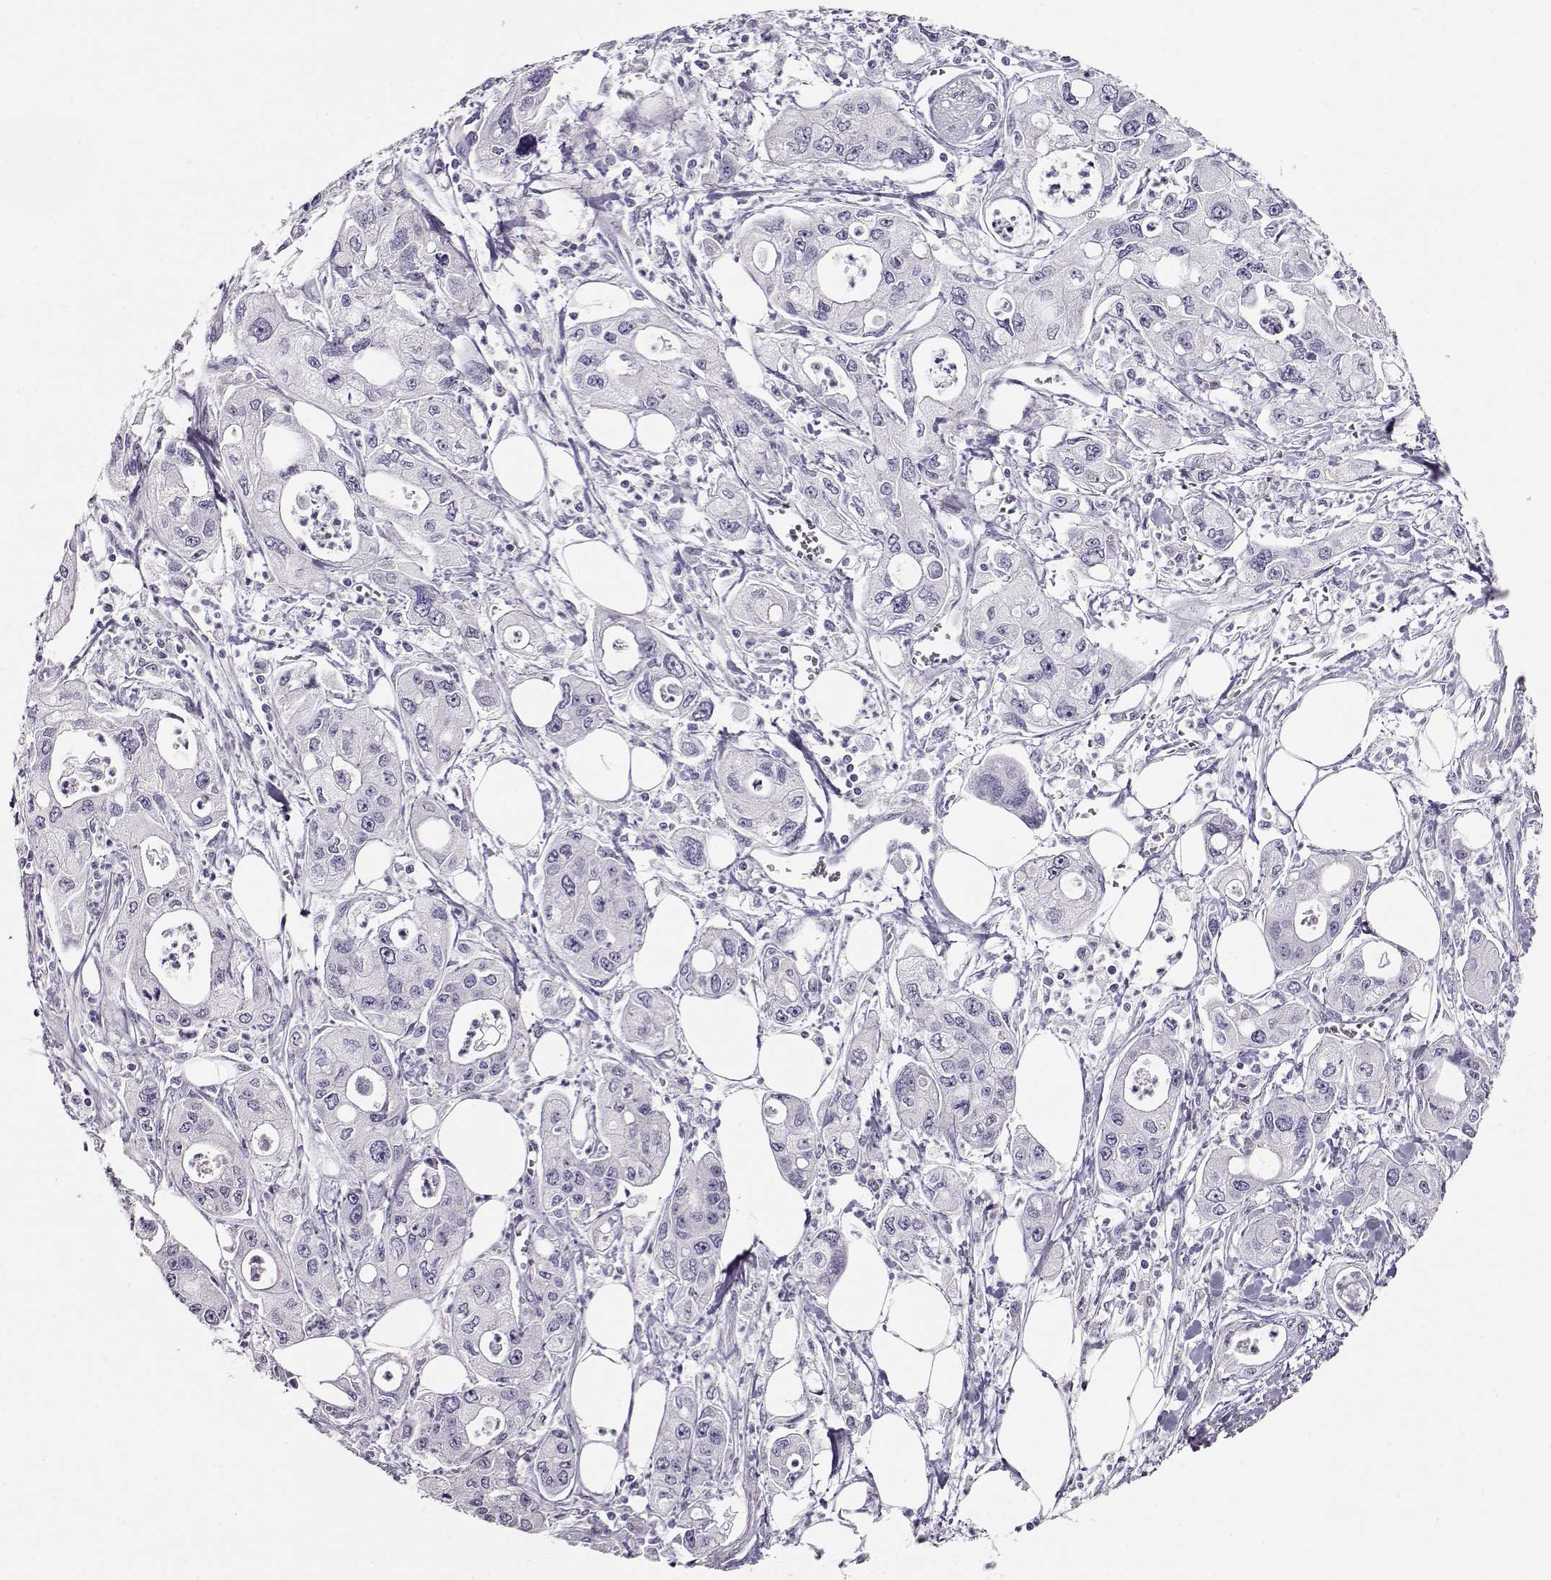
{"staining": {"intensity": "negative", "quantity": "none", "location": "none"}, "tissue": "pancreatic cancer", "cell_type": "Tumor cells", "image_type": "cancer", "snomed": [{"axis": "morphology", "description": "Adenocarcinoma, NOS"}, {"axis": "topography", "description": "Pancreas"}], "caption": "Immunohistochemical staining of pancreatic adenocarcinoma demonstrates no significant positivity in tumor cells. (DAB (3,3'-diaminobenzidine) IHC, high magnification).", "gene": "RBM44", "patient": {"sex": "male", "age": 70}}